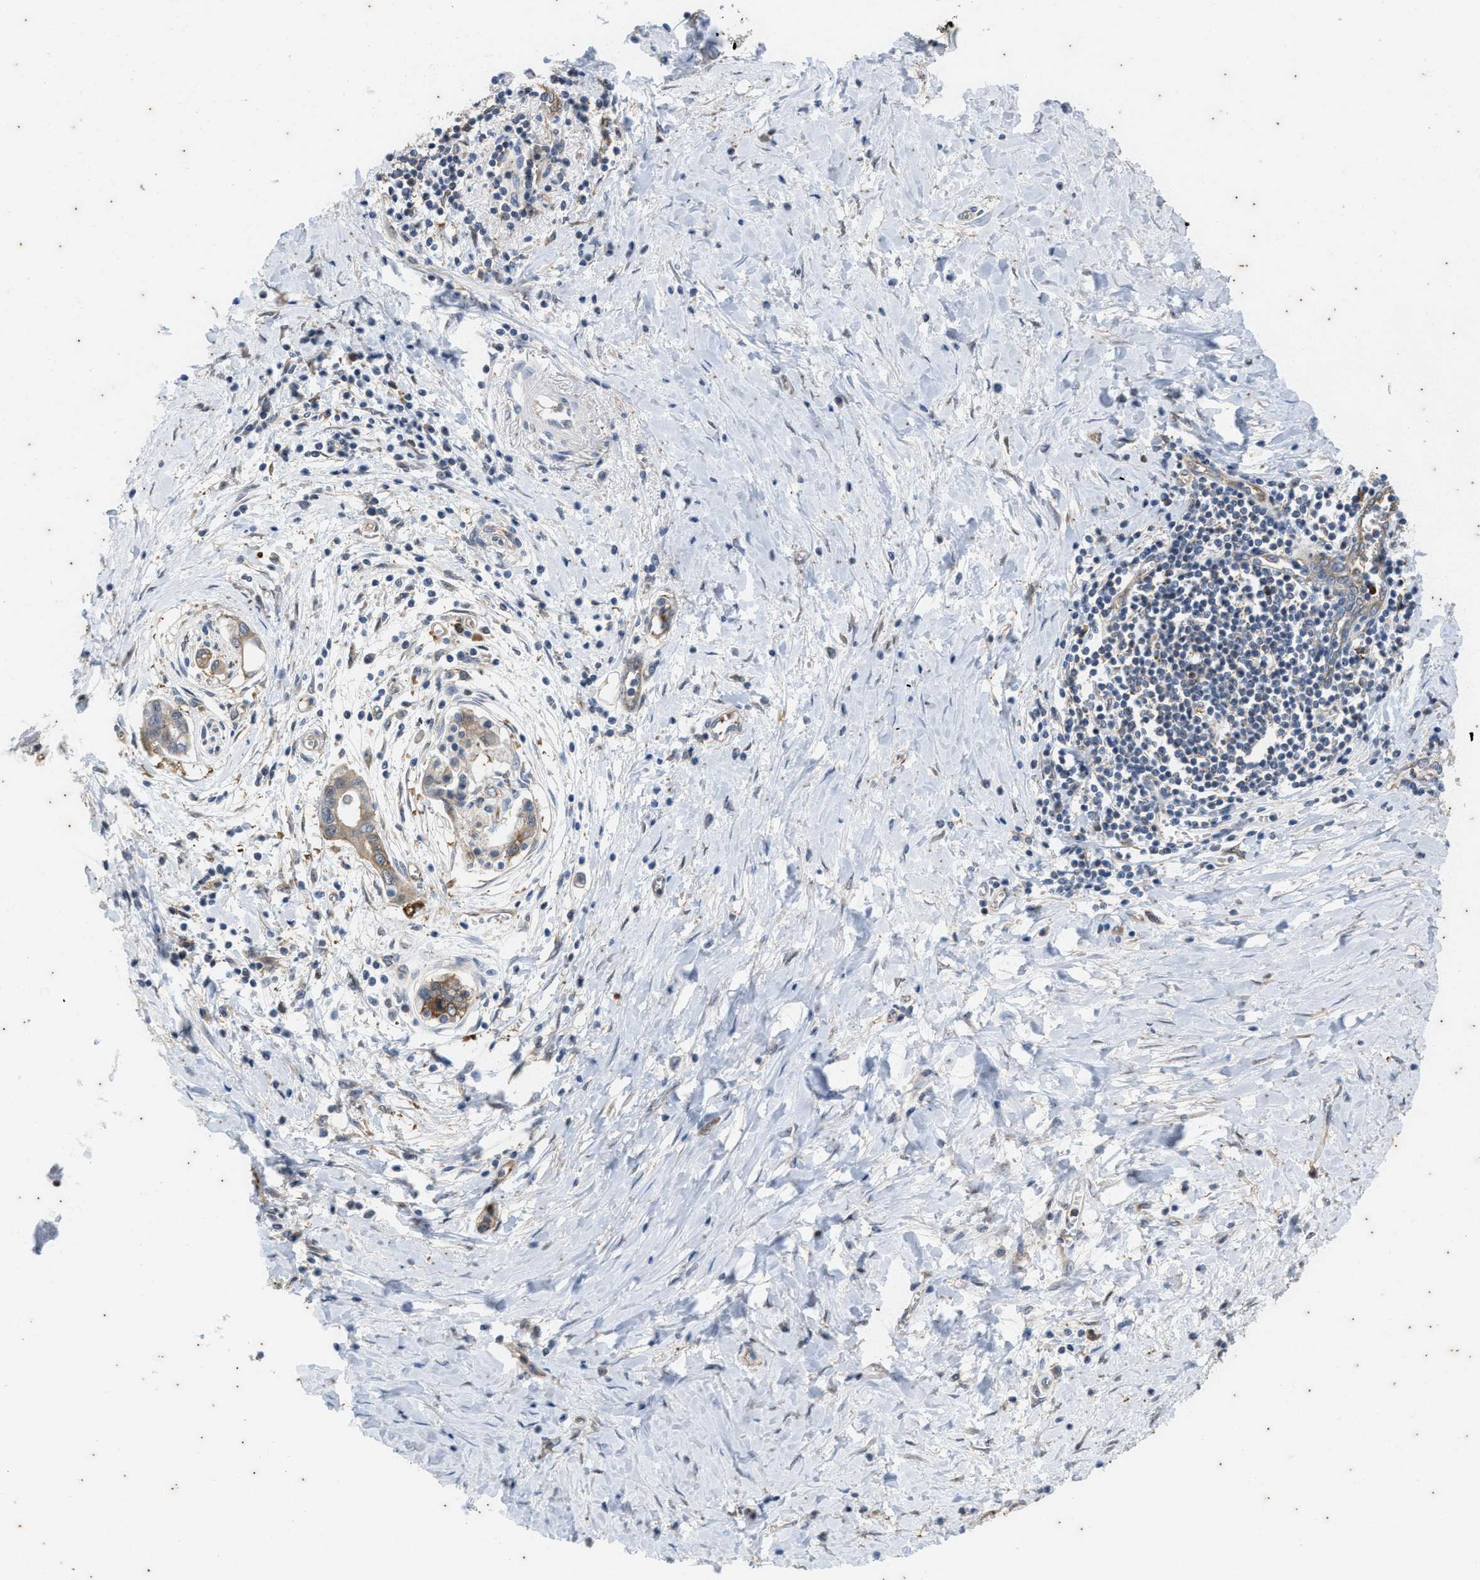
{"staining": {"intensity": "moderate", "quantity": ">75%", "location": "cytoplasmic/membranous"}, "tissue": "pancreatic cancer", "cell_type": "Tumor cells", "image_type": "cancer", "snomed": [{"axis": "morphology", "description": "Adenocarcinoma, NOS"}, {"axis": "topography", "description": "Pancreas"}], "caption": "A medium amount of moderate cytoplasmic/membranous positivity is seen in about >75% of tumor cells in adenocarcinoma (pancreatic) tissue.", "gene": "COX19", "patient": {"sex": "male", "age": 59}}